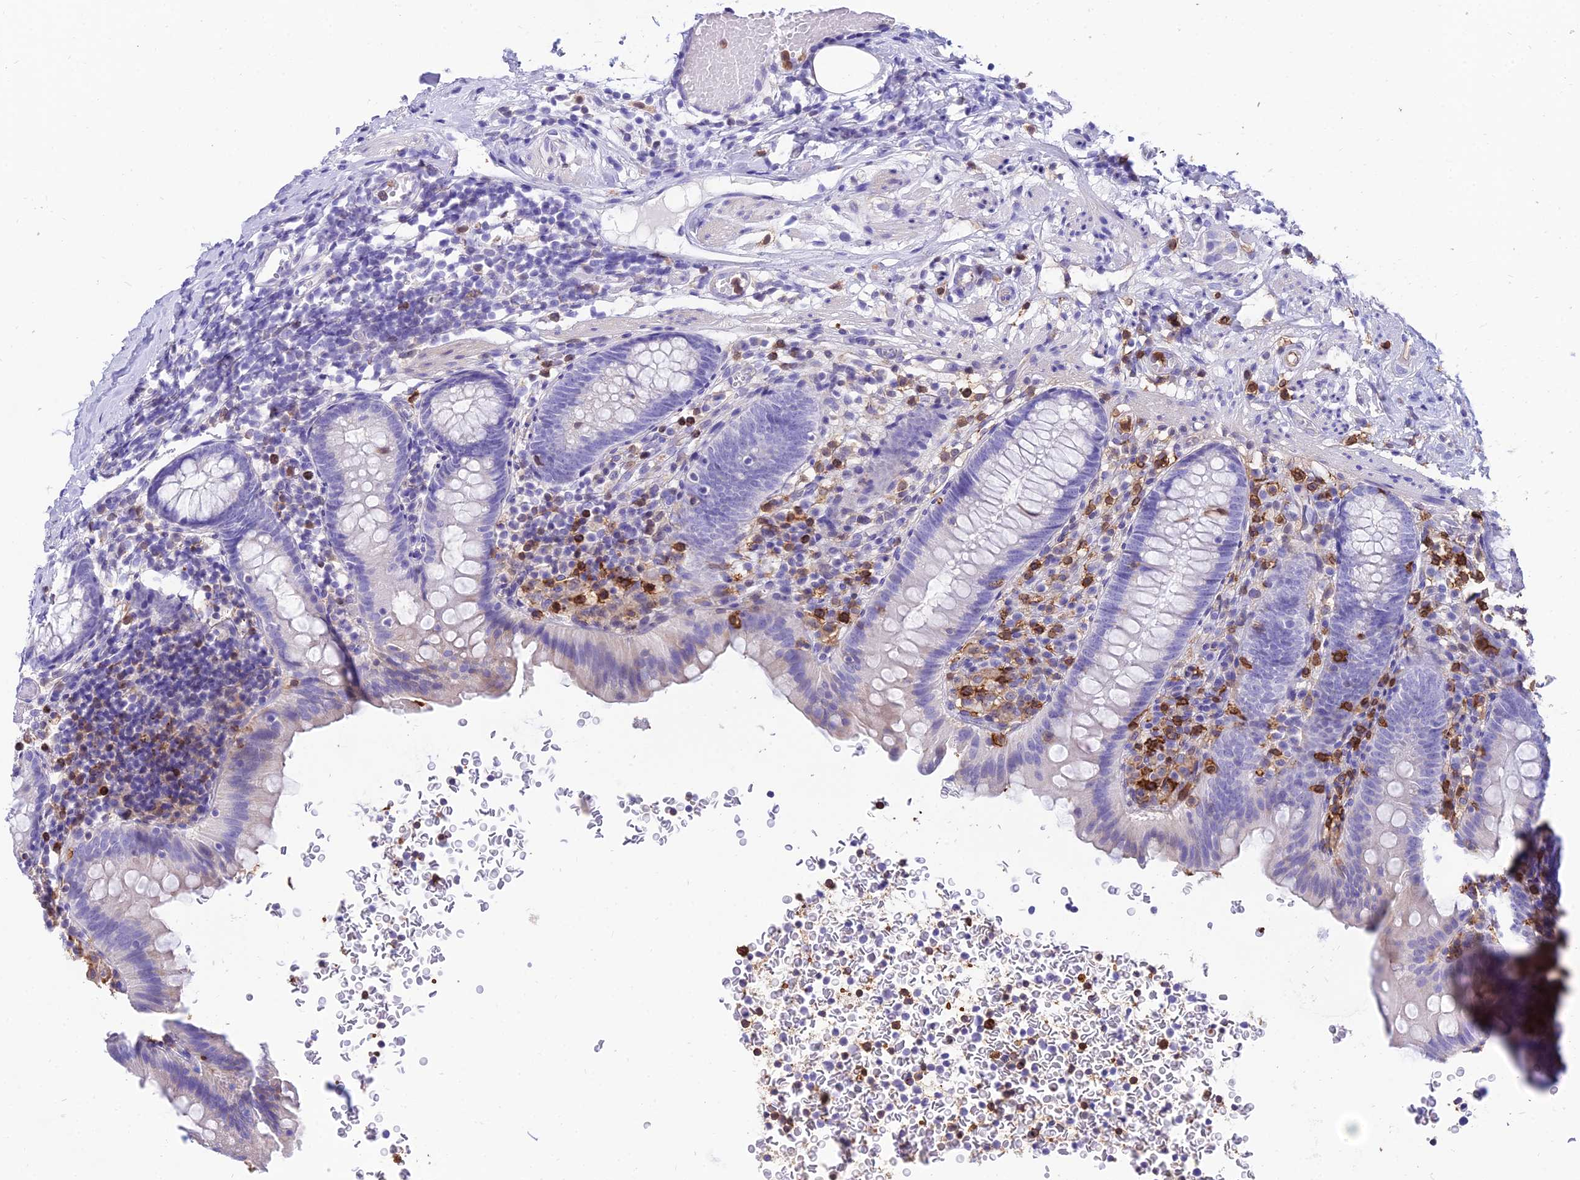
{"staining": {"intensity": "weak", "quantity": "<25%", "location": "cytoplasmic/membranous"}, "tissue": "appendix", "cell_type": "Glandular cells", "image_type": "normal", "snomed": [{"axis": "morphology", "description": "Normal tissue, NOS"}, {"axis": "topography", "description": "Appendix"}], "caption": "There is no significant expression in glandular cells of appendix. (Brightfield microscopy of DAB (3,3'-diaminobenzidine) immunohistochemistry (IHC) at high magnification).", "gene": "SREK1IP1", "patient": {"sex": "male", "age": 55}}